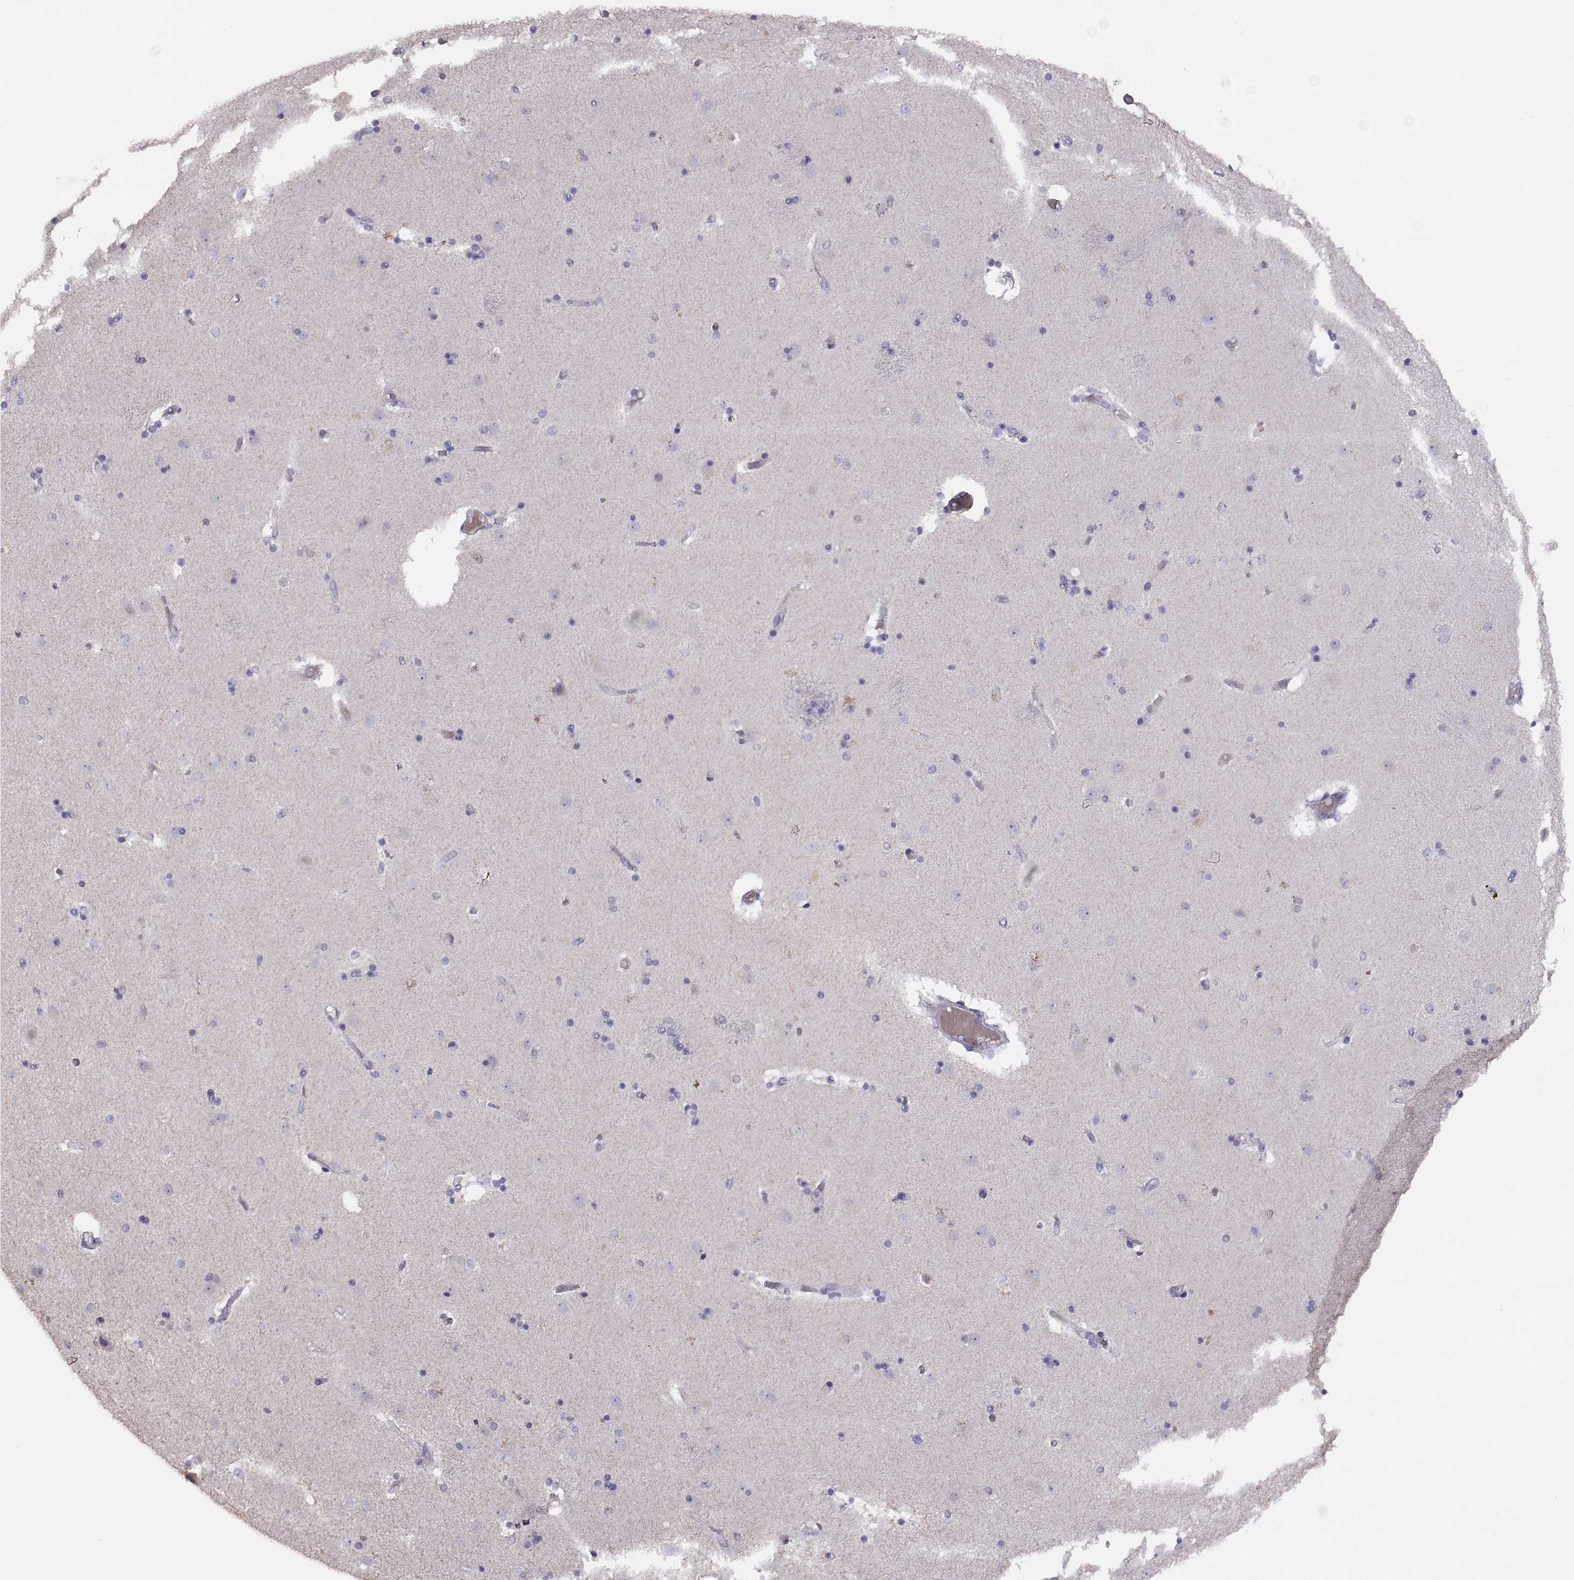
{"staining": {"intensity": "negative", "quantity": "none", "location": "none"}, "tissue": "caudate", "cell_type": "Glial cells", "image_type": "normal", "snomed": [{"axis": "morphology", "description": "Normal tissue, NOS"}, {"axis": "topography", "description": "Lateral ventricle wall"}], "caption": "The immunohistochemistry histopathology image has no significant positivity in glial cells of caudate. Nuclei are stained in blue.", "gene": "TBX19", "patient": {"sex": "female", "age": 71}}